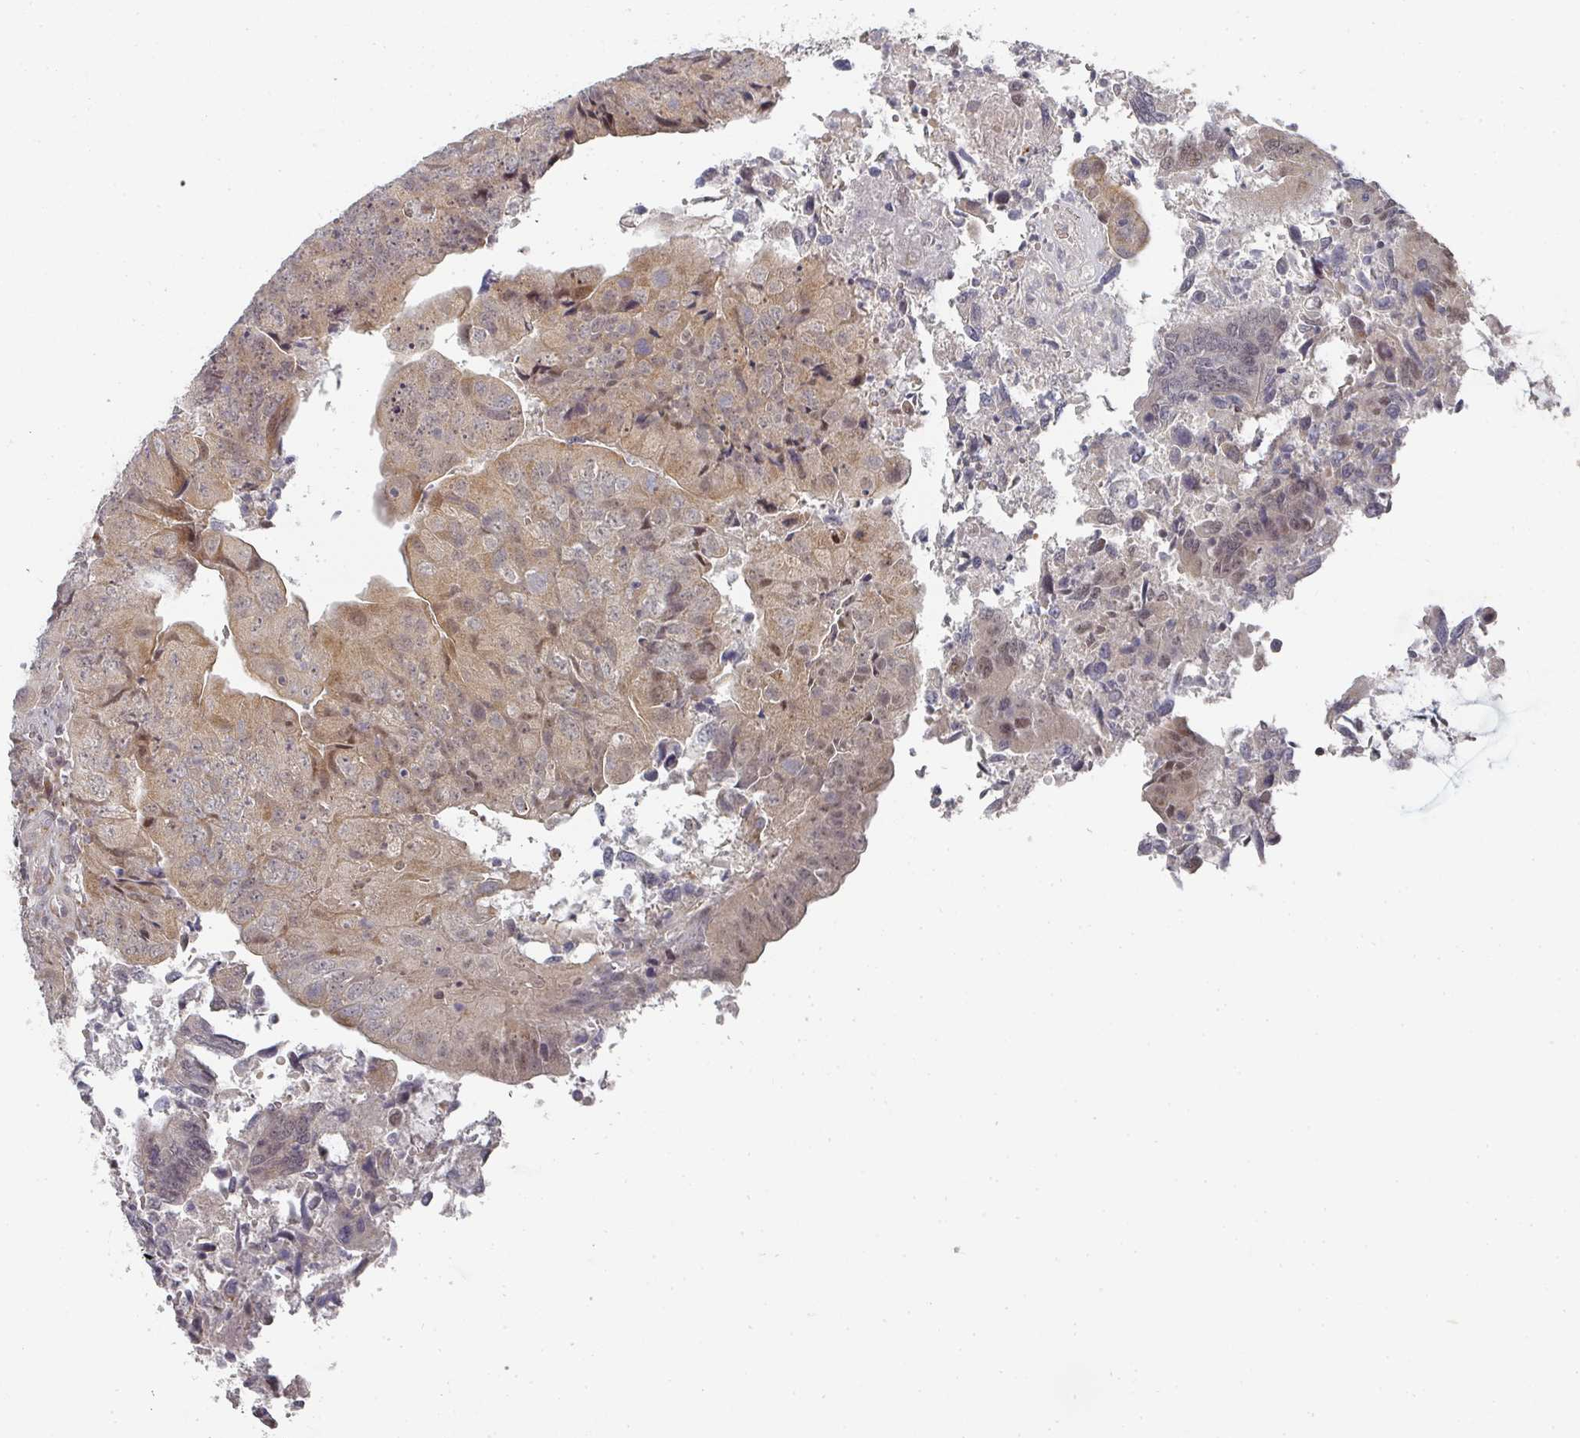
{"staining": {"intensity": "weak", "quantity": ">75%", "location": "cytoplasmic/membranous,nuclear"}, "tissue": "colorectal cancer", "cell_type": "Tumor cells", "image_type": "cancer", "snomed": [{"axis": "morphology", "description": "Adenocarcinoma, NOS"}, {"axis": "topography", "description": "Colon"}], "caption": "Colorectal cancer (adenocarcinoma) was stained to show a protein in brown. There is low levels of weak cytoplasmic/membranous and nuclear positivity in approximately >75% of tumor cells. (brown staining indicates protein expression, while blue staining denotes nuclei).", "gene": "KIF1C", "patient": {"sex": "female", "age": 67}}